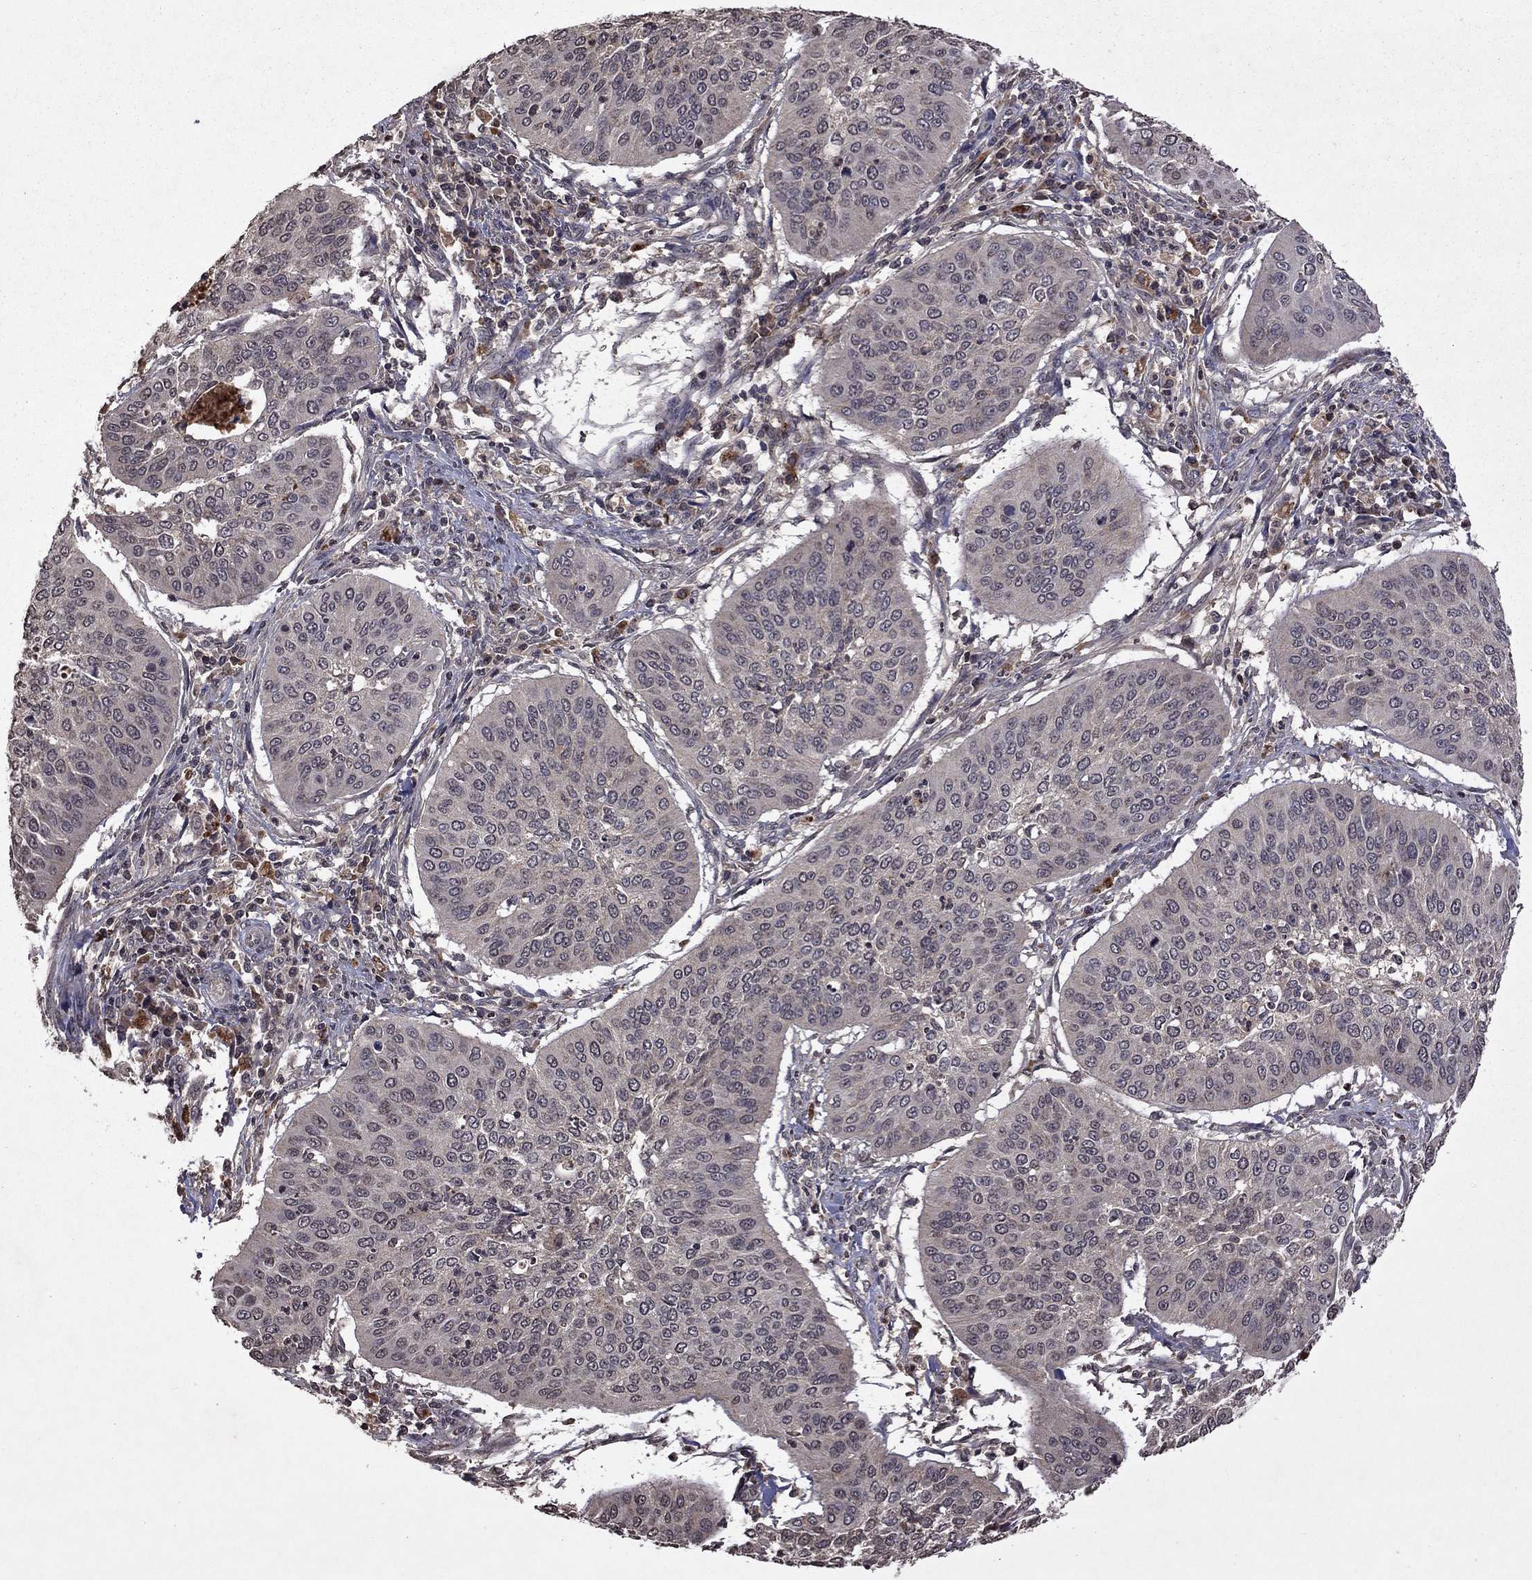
{"staining": {"intensity": "negative", "quantity": "none", "location": "none"}, "tissue": "cervical cancer", "cell_type": "Tumor cells", "image_type": "cancer", "snomed": [{"axis": "morphology", "description": "Normal tissue, NOS"}, {"axis": "morphology", "description": "Squamous cell carcinoma, NOS"}, {"axis": "topography", "description": "Cervix"}], "caption": "Tumor cells show no significant staining in squamous cell carcinoma (cervical).", "gene": "NLGN1", "patient": {"sex": "female", "age": 39}}